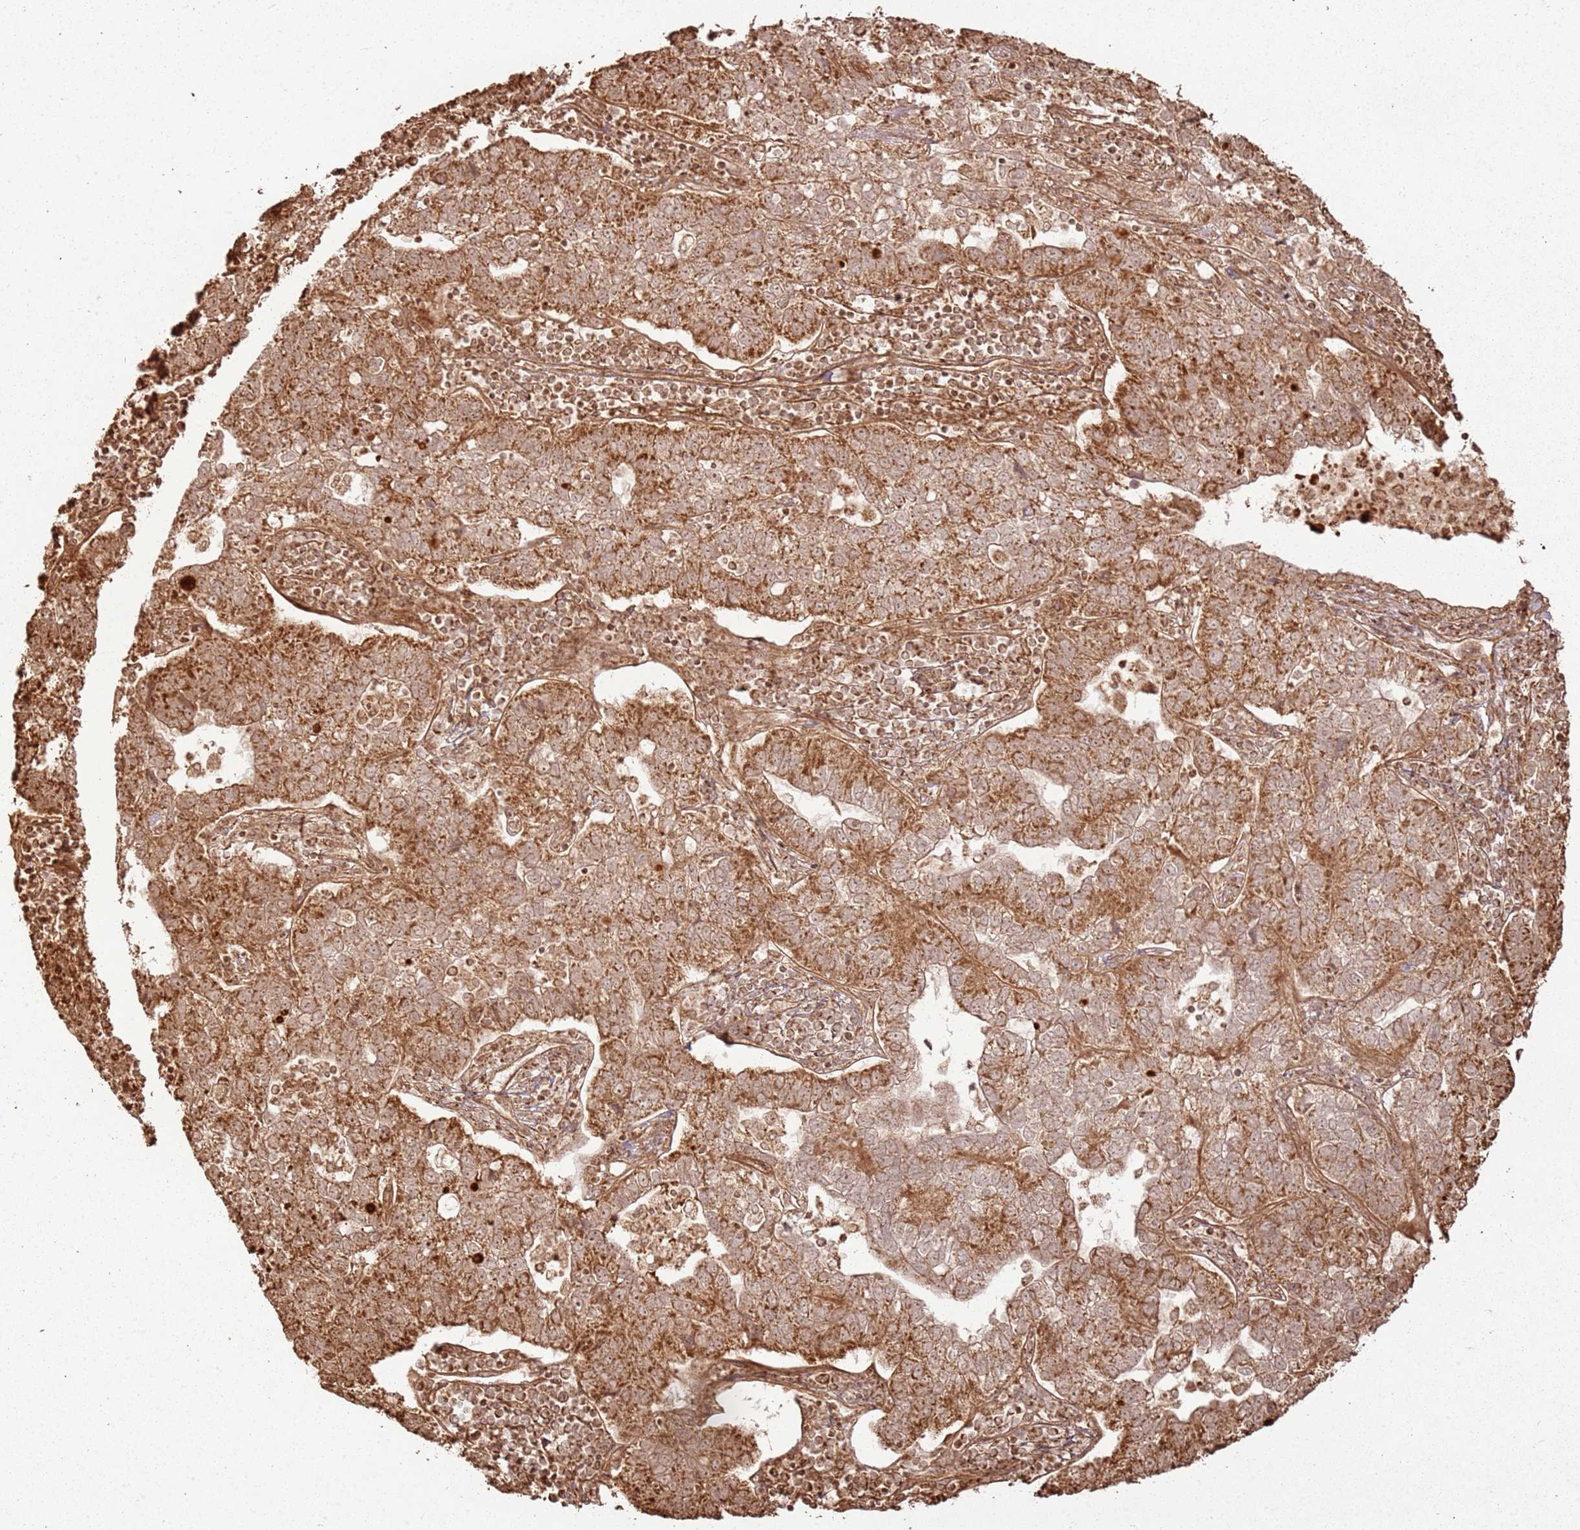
{"staining": {"intensity": "strong", "quantity": ">75%", "location": "cytoplasmic/membranous"}, "tissue": "pancreatic cancer", "cell_type": "Tumor cells", "image_type": "cancer", "snomed": [{"axis": "morphology", "description": "Adenocarcinoma, NOS"}, {"axis": "topography", "description": "Pancreas"}], "caption": "The histopathology image shows staining of pancreatic adenocarcinoma, revealing strong cytoplasmic/membranous protein staining (brown color) within tumor cells.", "gene": "MRPS6", "patient": {"sex": "female", "age": 61}}